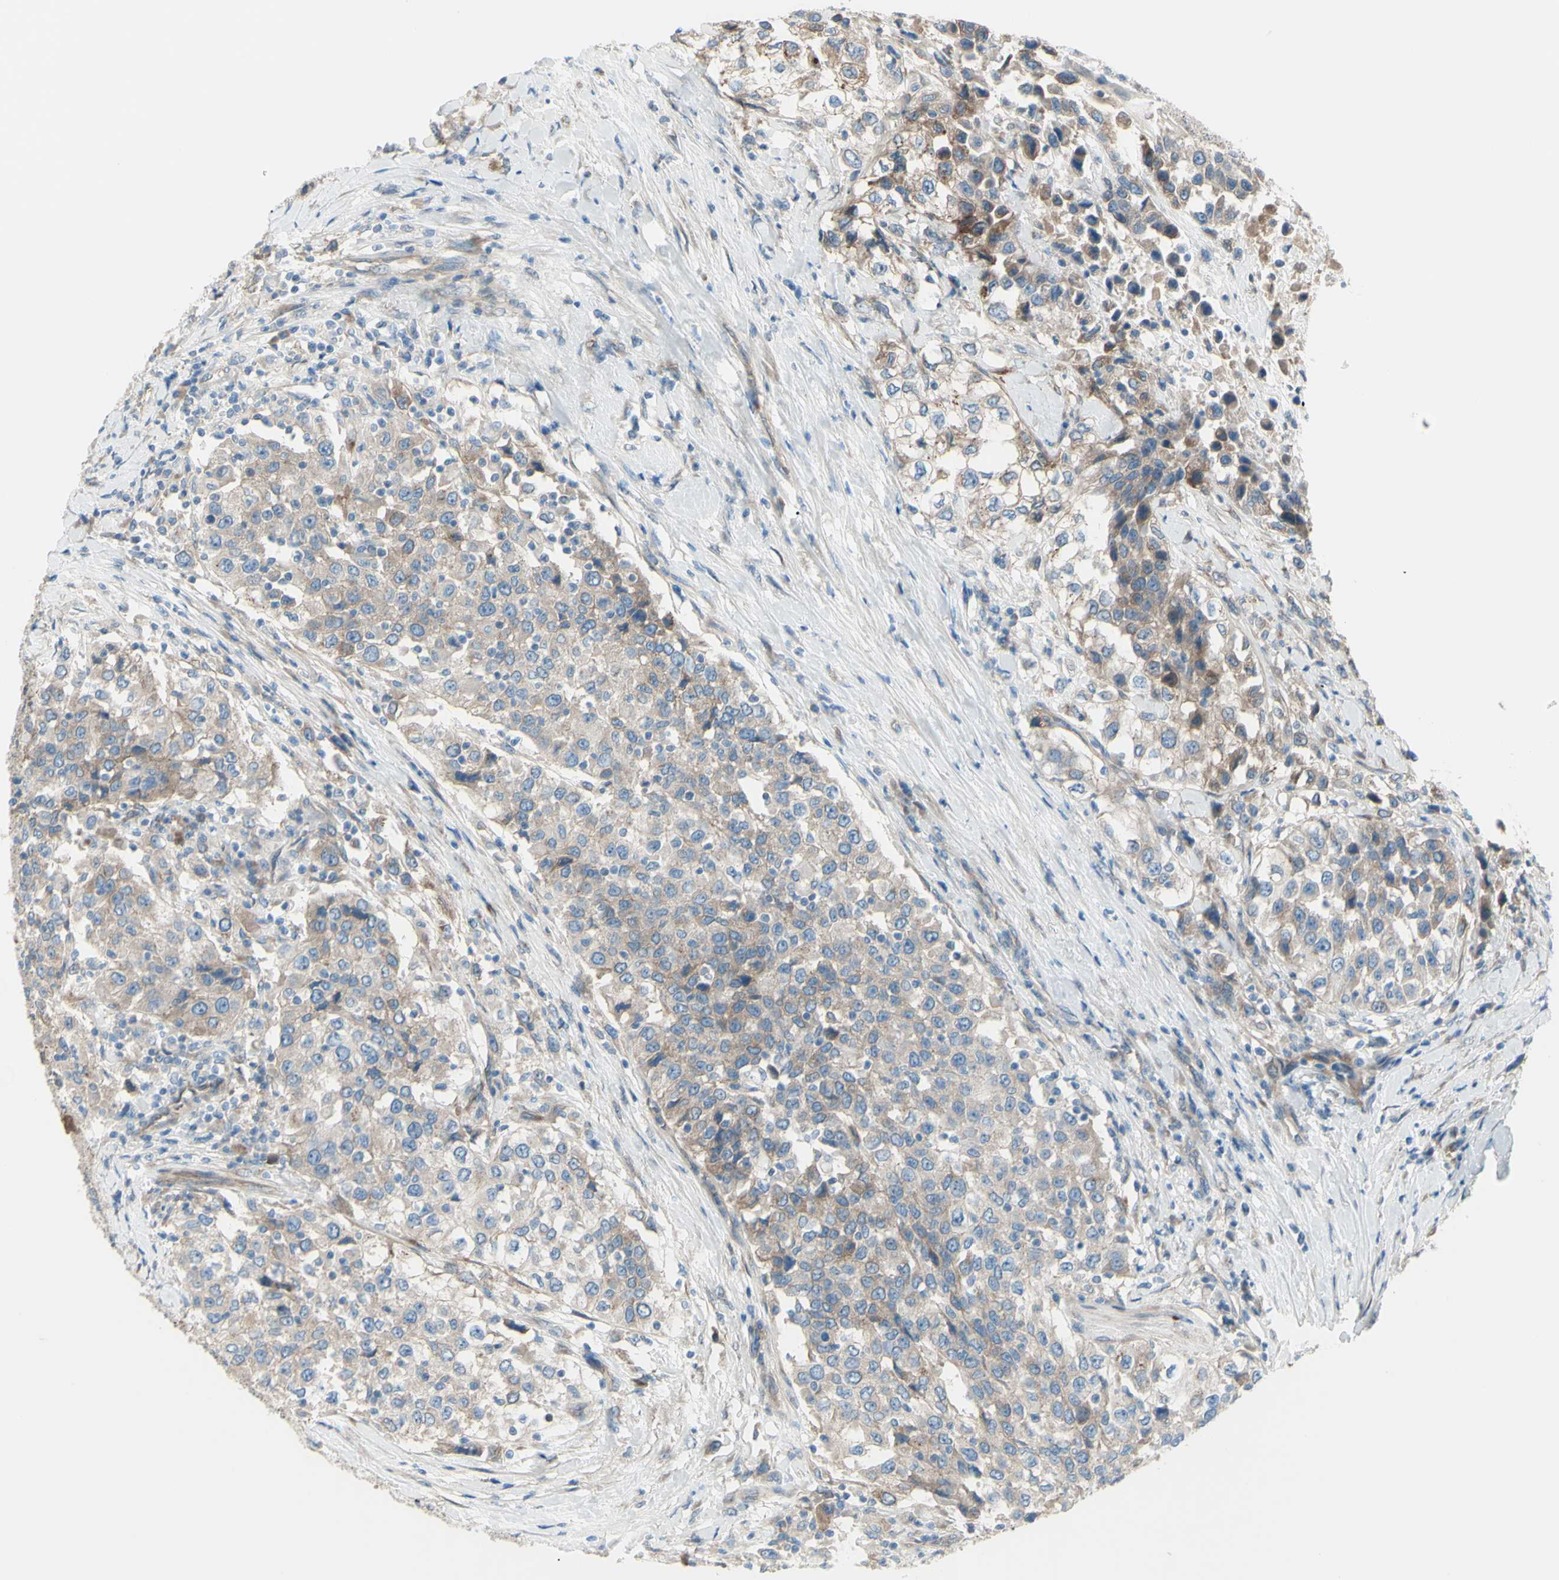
{"staining": {"intensity": "weak", "quantity": ">75%", "location": "cytoplasmic/membranous"}, "tissue": "urothelial cancer", "cell_type": "Tumor cells", "image_type": "cancer", "snomed": [{"axis": "morphology", "description": "Urothelial carcinoma, High grade"}, {"axis": "topography", "description": "Urinary bladder"}], "caption": "About >75% of tumor cells in human urothelial carcinoma (high-grade) demonstrate weak cytoplasmic/membranous protein positivity as visualized by brown immunohistochemical staining.", "gene": "PCDHGA2", "patient": {"sex": "female", "age": 80}}